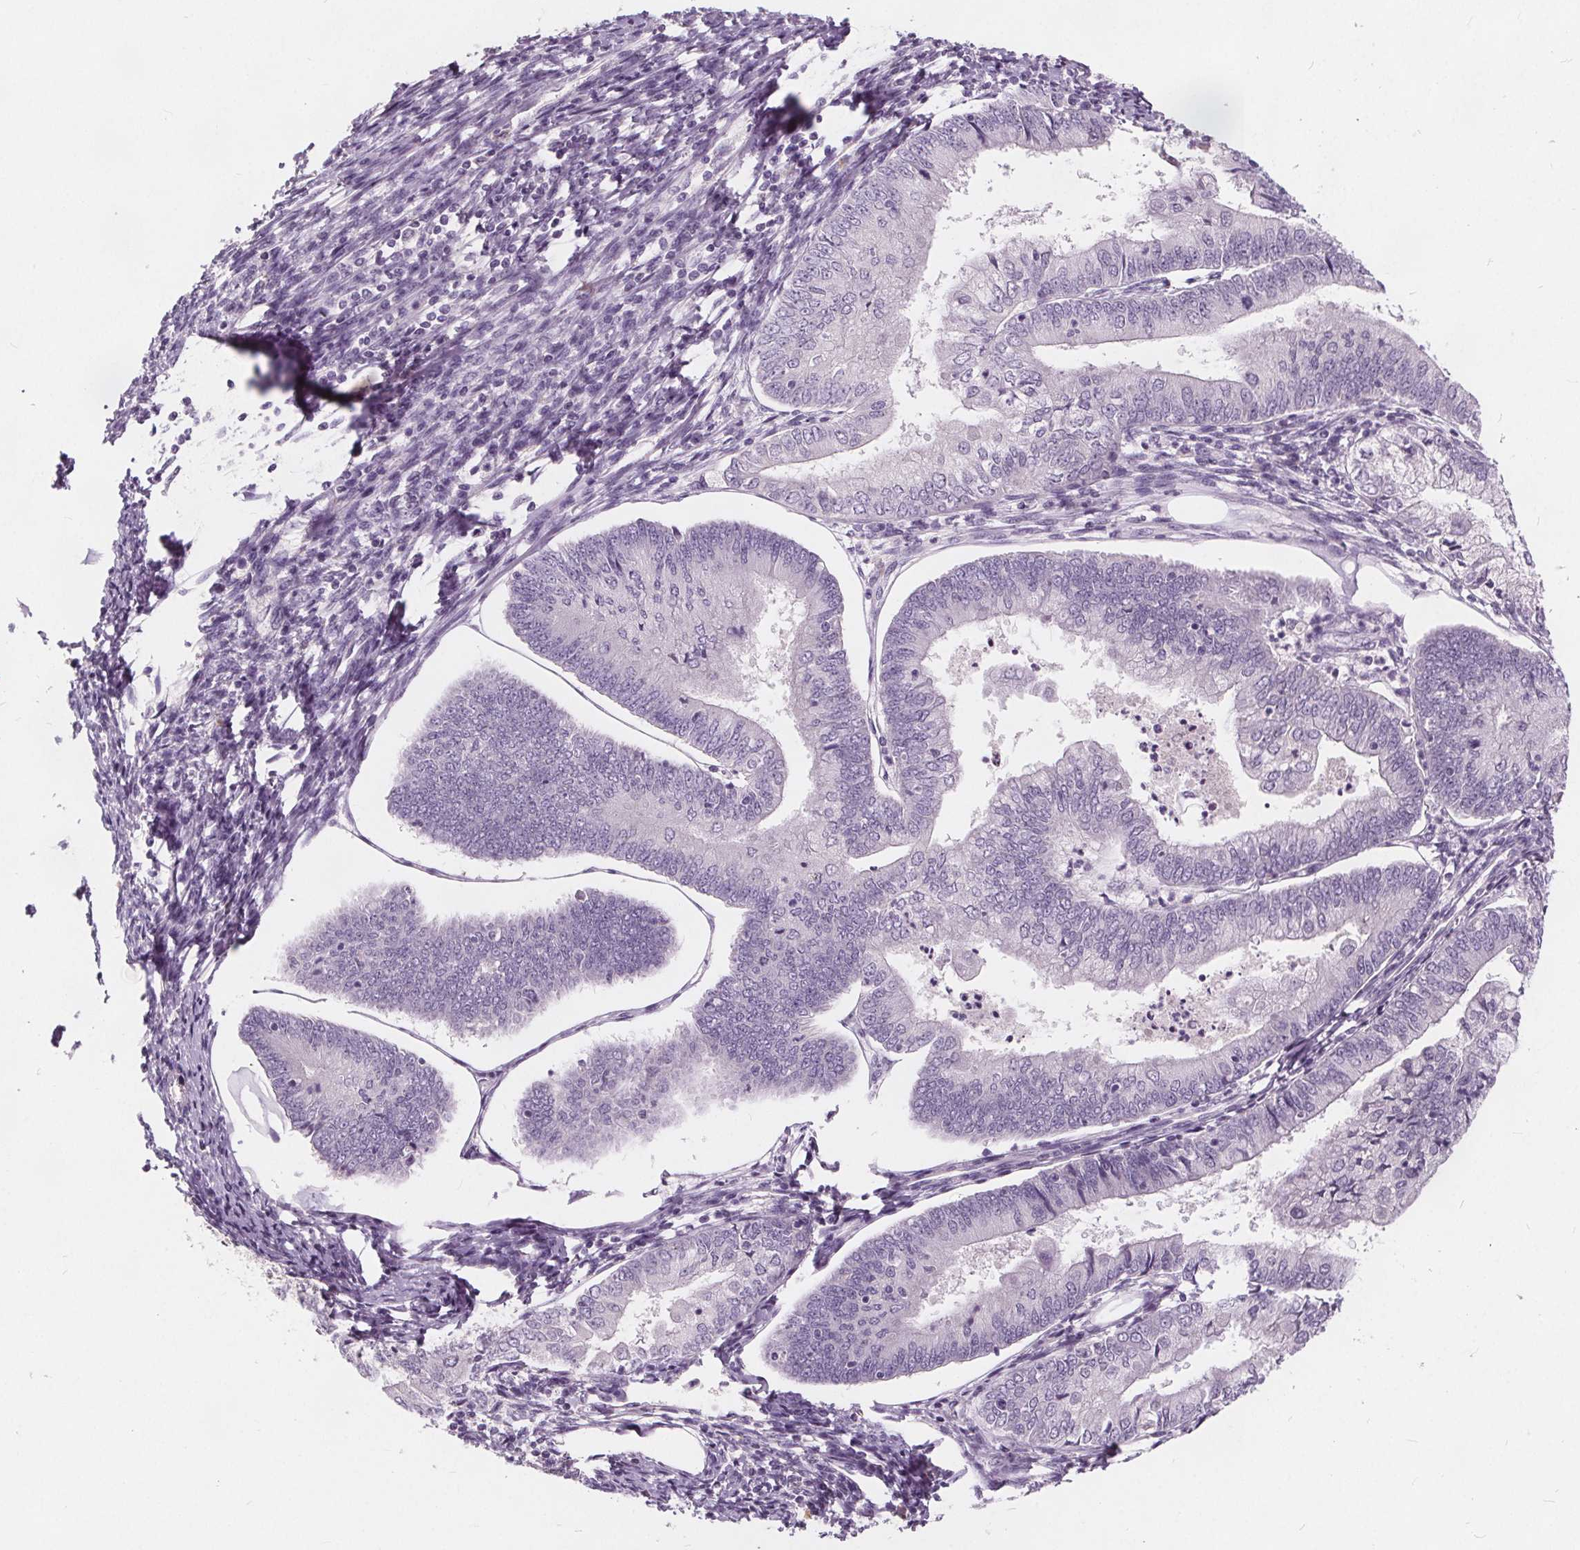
{"staining": {"intensity": "negative", "quantity": "none", "location": "none"}, "tissue": "endometrial cancer", "cell_type": "Tumor cells", "image_type": "cancer", "snomed": [{"axis": "morphology", "description": "Adenocarcinoma, NOS"}, {"axis": "topography", "description": "Endometrium"}], "caption": "This micrograph is of endometrial adenocarcinoma stained with IHC to label a protein in brown with the nuclei are counter-stained blue. There is no positivity in tumor cells. Nuclei are stained in blue.", "gene": "PLA2G2E", "patient": {"sex": "female", "age": 55}}